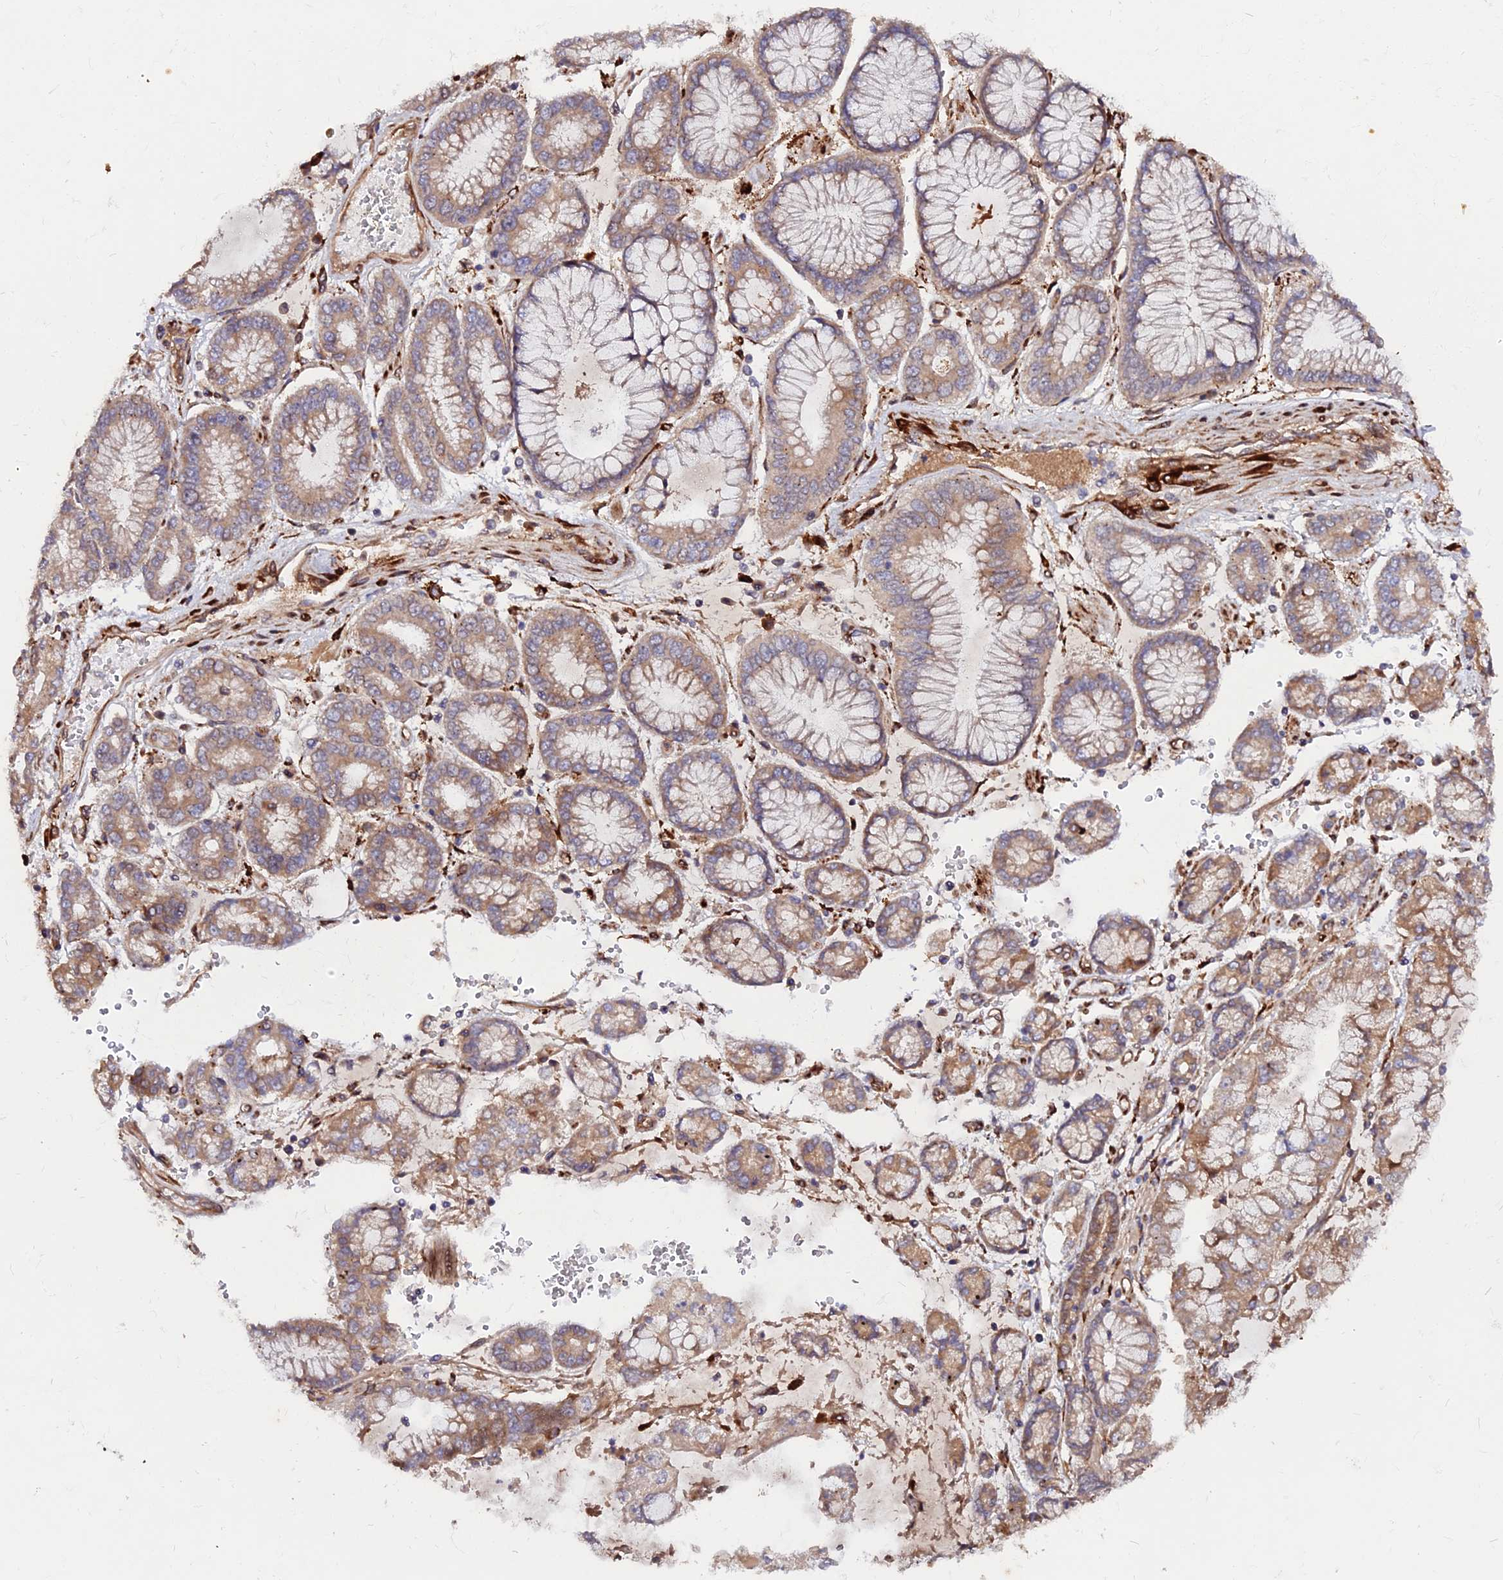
{"staining": {"intensity": "weak", "quantity": ">75%", "location": "cytoplasmic/membranous"}, "tissue": "stomach cancer", "cell_type": "Tumor cells", "image_type": "cancer", "snomed": [{"axis": "morphology", "description": "Adenocarcinoma, NOS"}, {"axis": "topography", "description": "Stomach"}], "caption": "Protein expression analysis of stomach cancer (adenocarcinoma) reveals weak cytoplasmic/membranous expression in about >75% of tumor cells.", "gene": "PDE4D", "patient": {"sex": "male", "age": 76}}